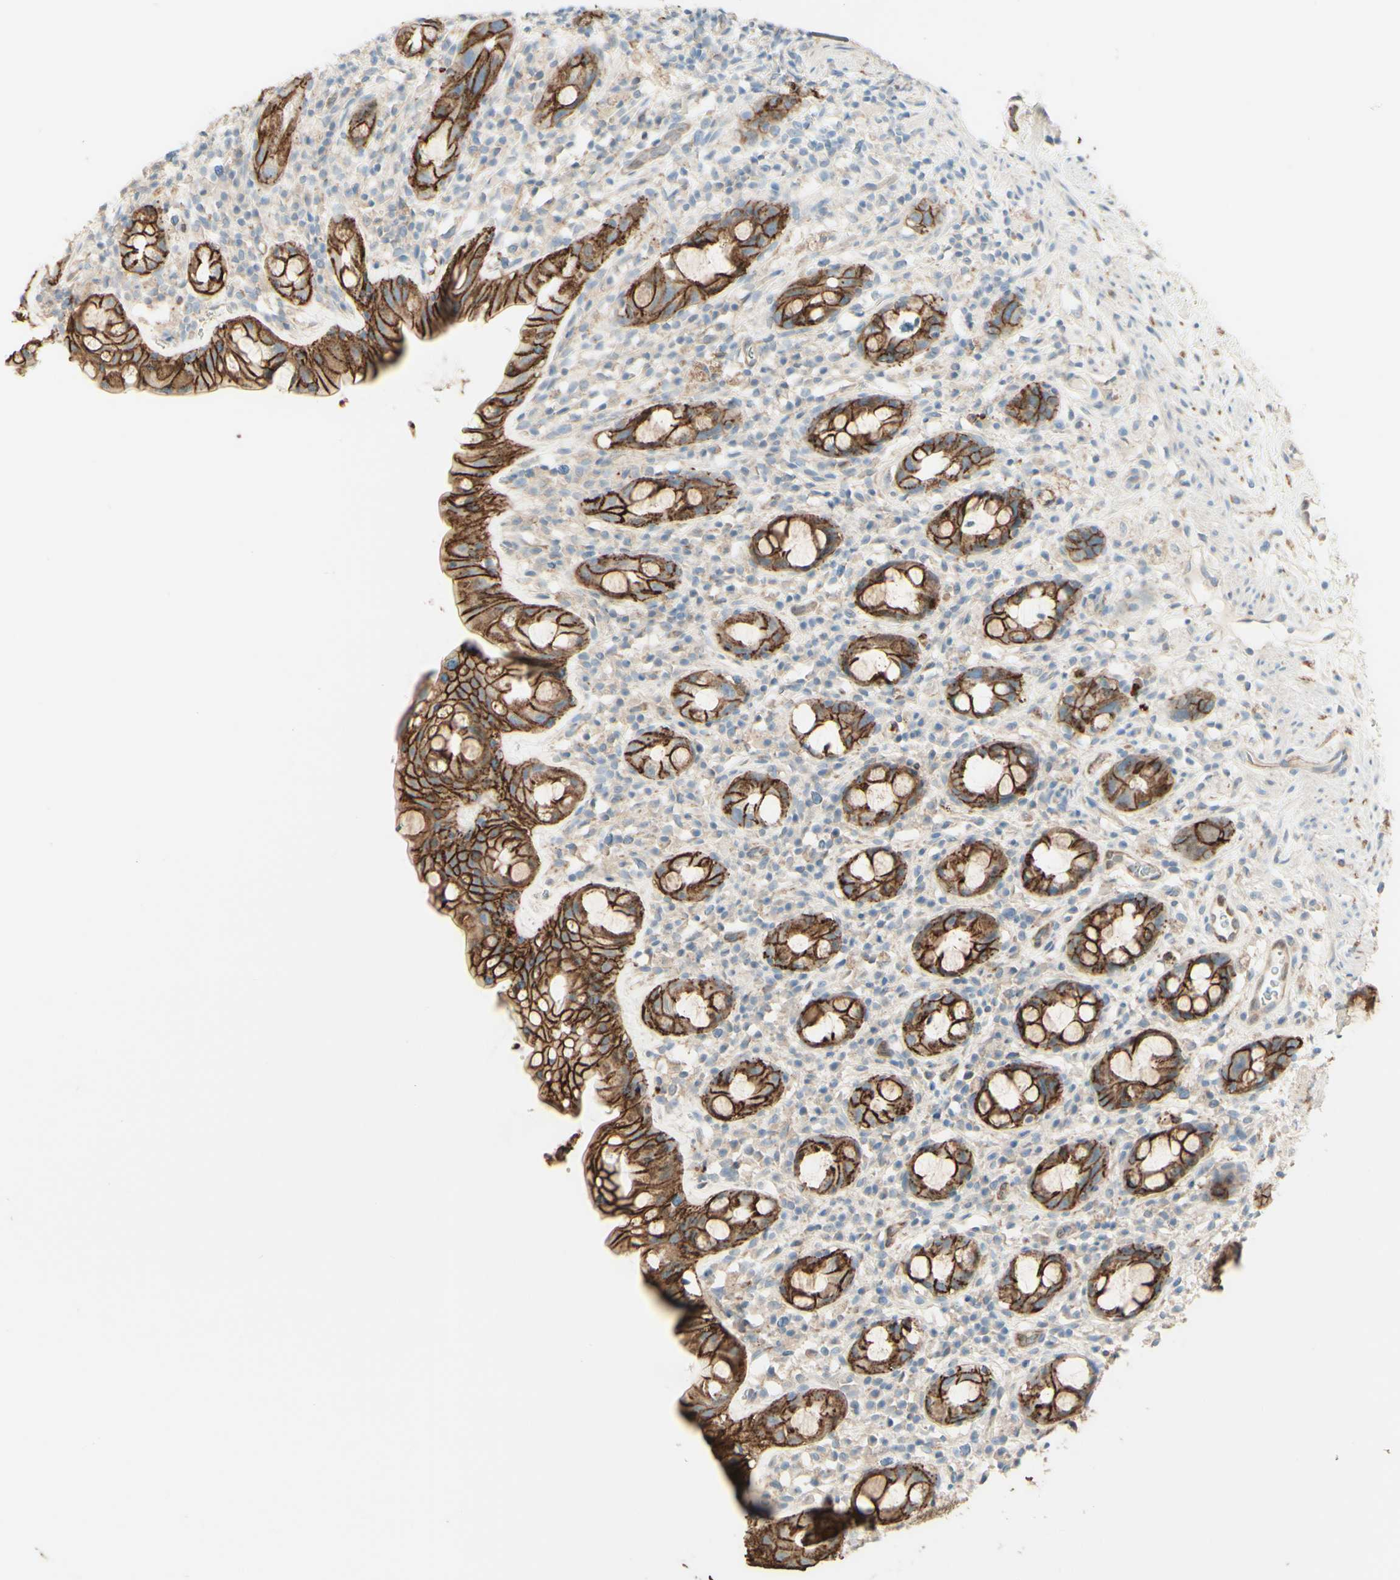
{"staining": {"intensity": "strong", "quantity": ">75%", "location": "cytoplasmic/membranous"}, "tissue": "rectum", "cell_type": "Glandular cells", "image_type": "normal", "snomed": [{"axis": "morphology", "description": "Normal tissue, NOS"}, {"axis": "topography", "description": "Rectum"}], "caption": "High-magnification brightfield microscopy of normal rectum stained with DAB (brown) and counterstained with hematoxylin (blue). glandular cells exhibit strong cytoplasmic/membranous positivity is present in approximately>75% of cells. Immunohistochemistry (ihc) stains the protein in brown and the nuclei are stained blue.", "gene": "RNF149", "patient": {"sex": "male", "age": 44}}